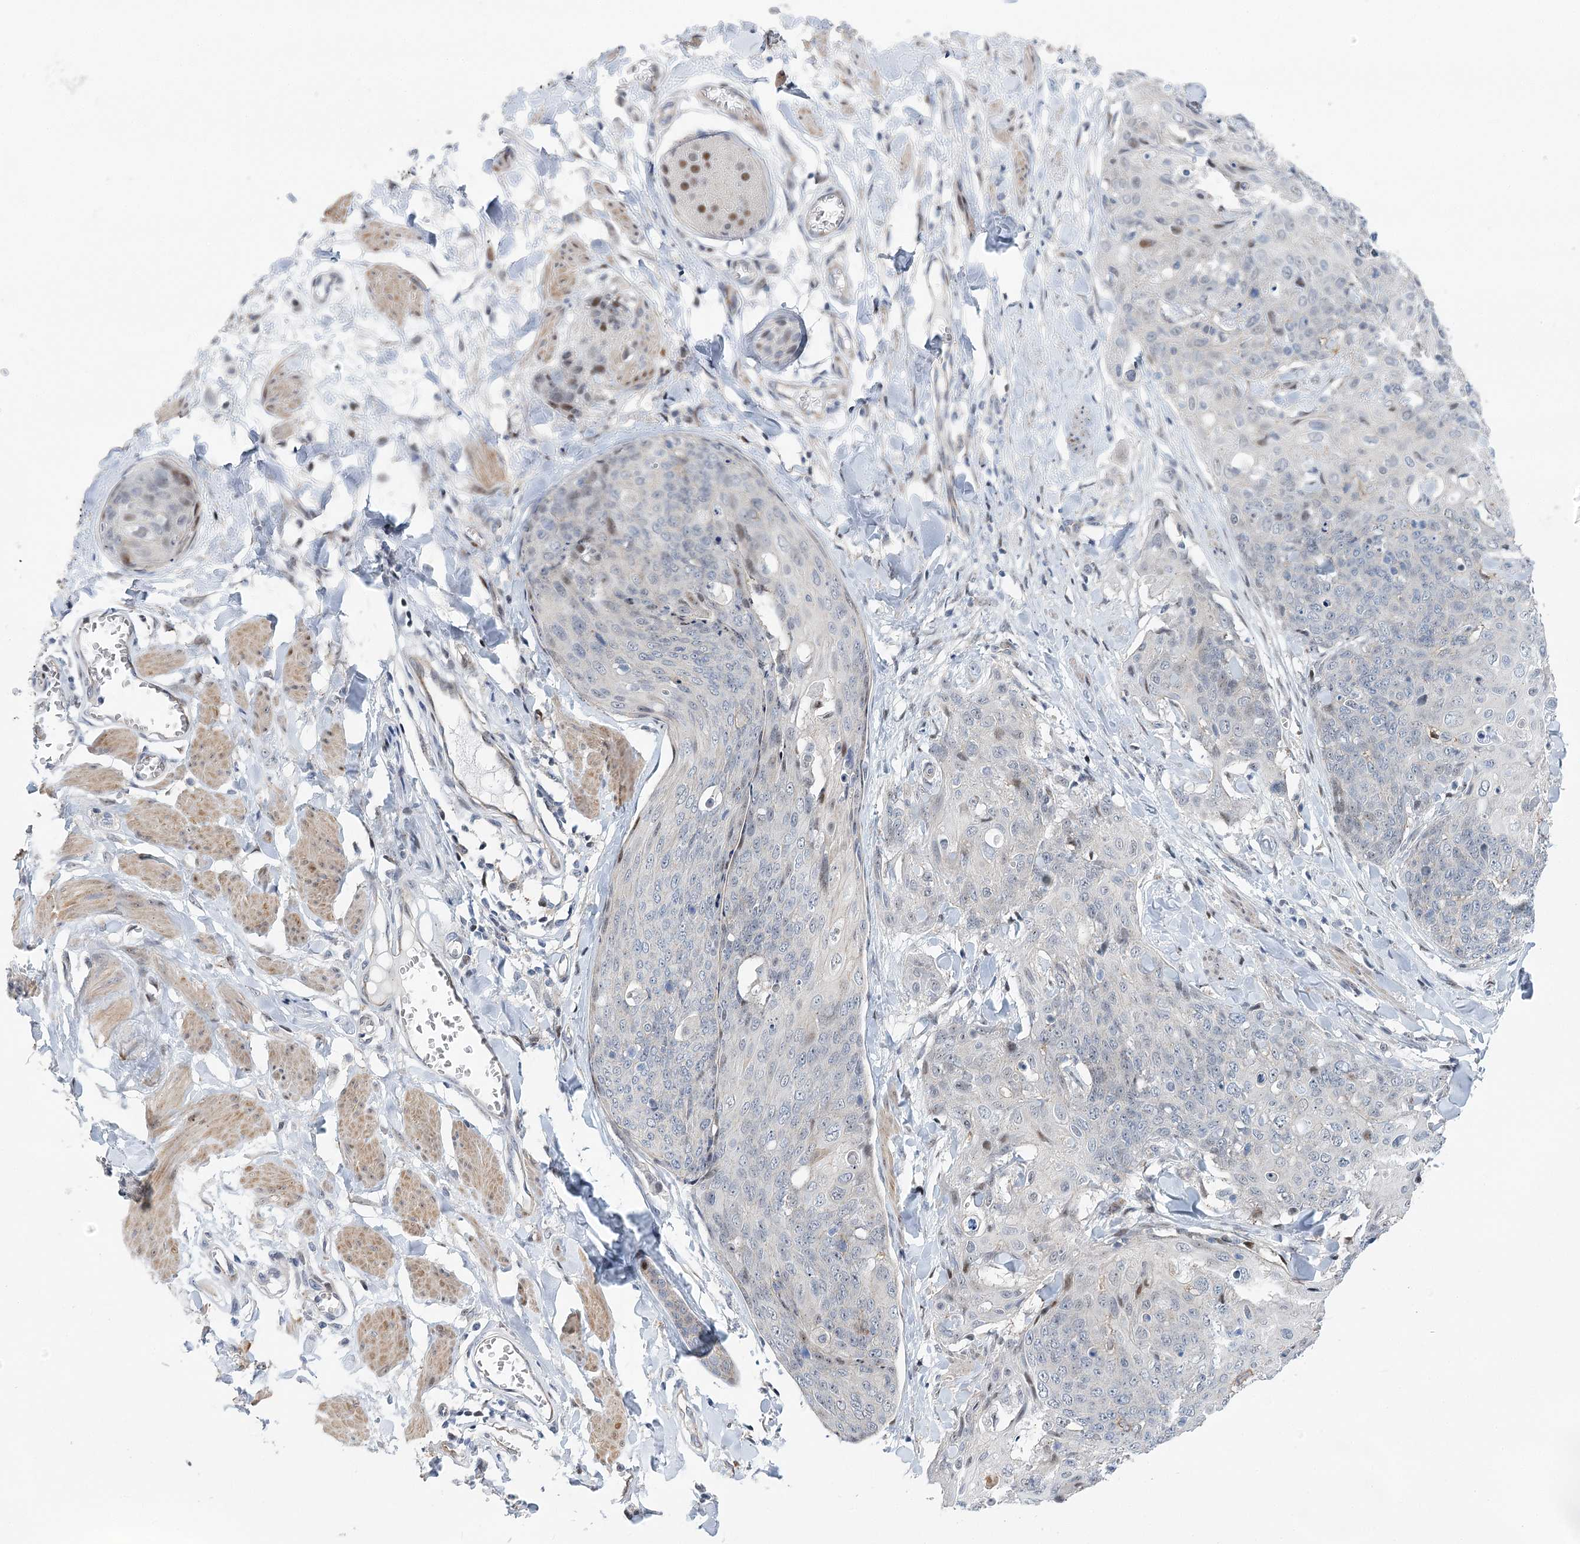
{"staining": {"intensity": "weak", "quantity": "<25%", "location": "nuclear"}, "tissue": "skin cancer", "cell_type": "Tumor cells", "image_type": "cancer", "snomed": [{"axis": "morphology", "description": "Squamous cell carcinoma, NOS"}, {"axis": "topography", "description": "Skin"}, {"axis": "topography", "description": "Vulva"}], "caption": "A histopathology image of squamous cell carcinoma (skin) stained for a protein displays no brown staining in tumor cells. (Brightfield microscopy of DAB immunohistochemistry (IHC) at high magnification).", "gene": "CAMTA1", "patient": {"sex": "female", "age": 85}}